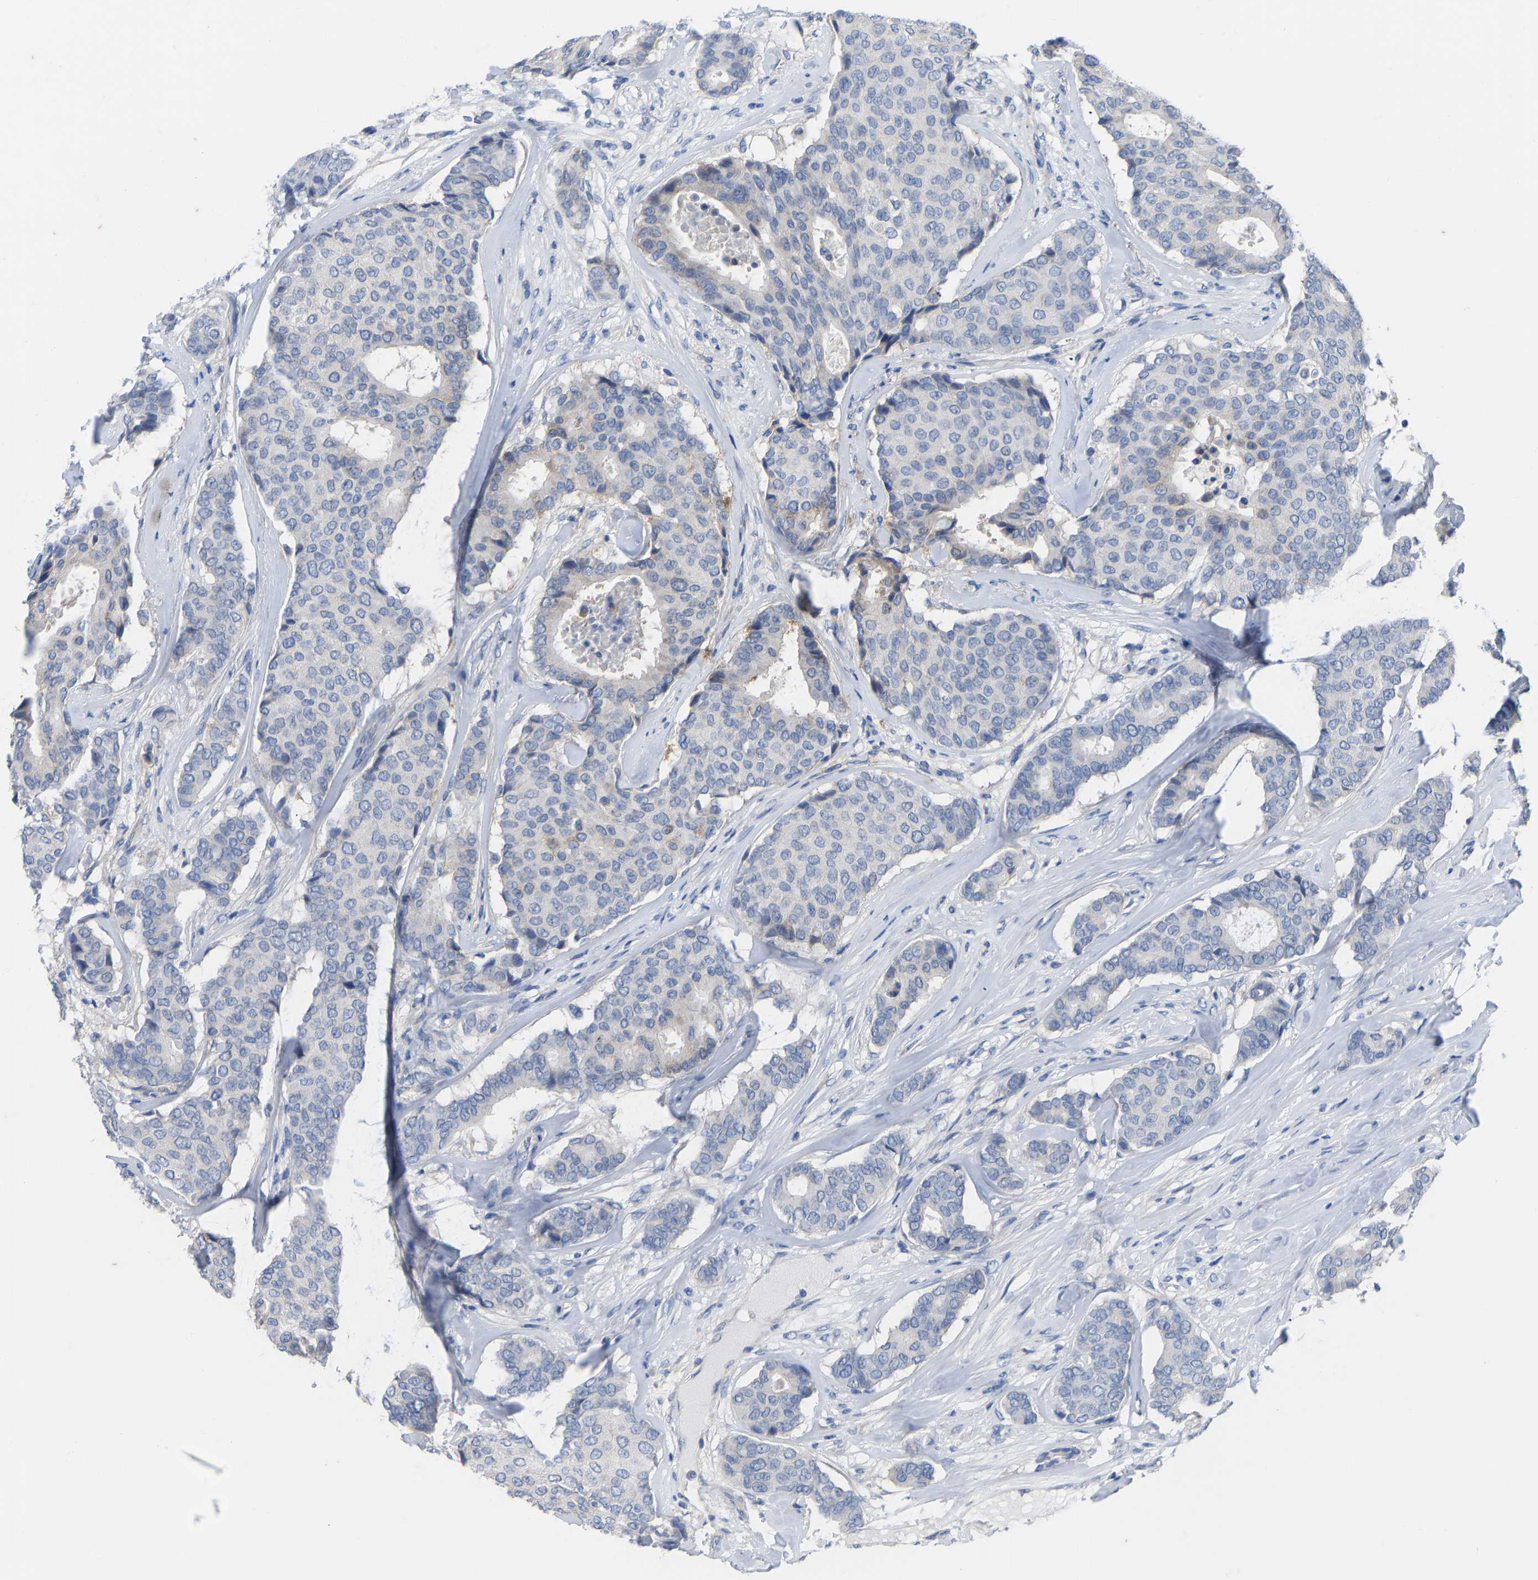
{"staining": {"intensity": "negative", "quantity": "none", "location": "none"}, "tissue": "breast cancer", "cell_type": "Tumor cells", "image_type": "cancer", "snomed": [{"axis": "morphology", "description": "Duct carcinoma"}, {"axis": "topography", "description": "Breast"}], "caption": "Protein analysis of breast cancer (intraductal carcinoma) reveals no significant positivity in tumor cells.", "gene": "OLIG2", "patient": {"sex": "female", "age": 75}}